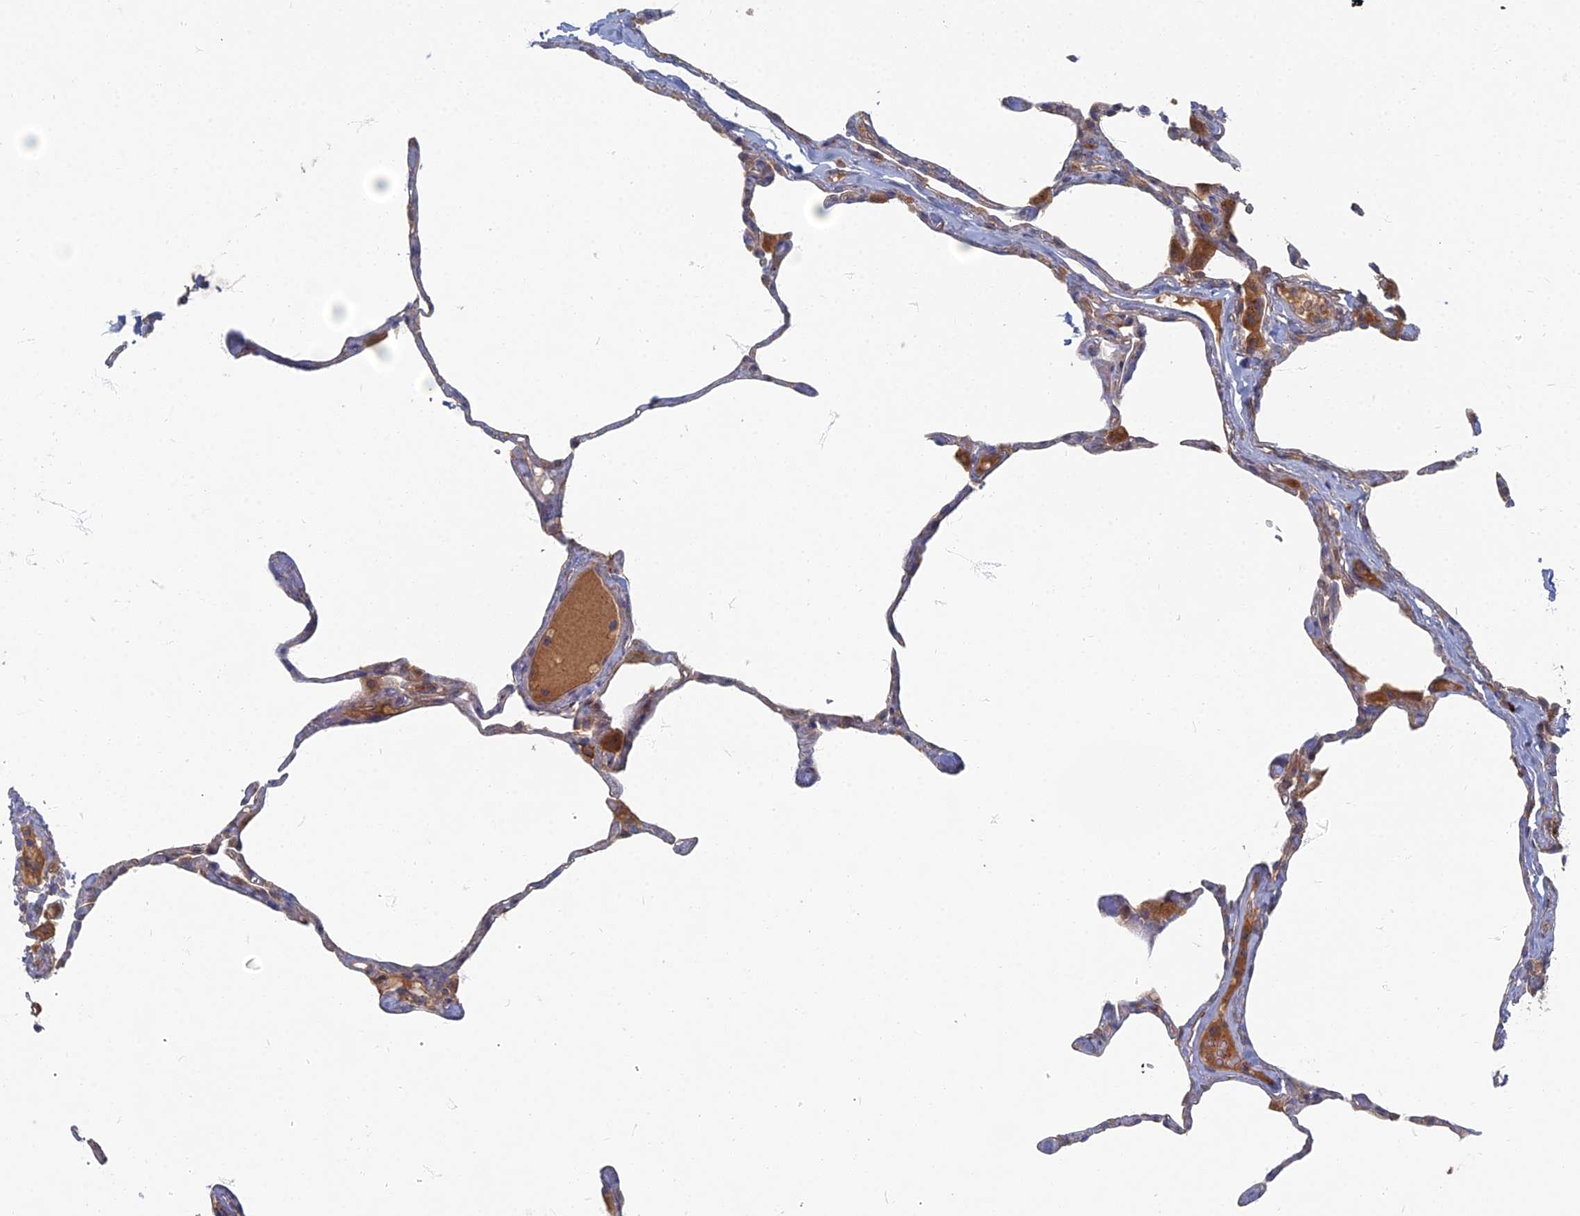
{"staining": {"intensity": "weak", "quantity": "25%-75%", "location": "cytoplasmic/membranous"}, "tissue": "lung", "cell_type": "Alveolar cells", "image_type": "normal", "snomed": [{"axis": "morphology", "description": "Normal tissue, NOS"}, {"axis": "topography", "description": "Lung"}], "caption": "Alveolar cells reveal low levels of weak cytoplasmic/membranous positivity in about 25%-75% of cells in unremarkable human lung.", "gene": "PPCDC", "patient": {"sex": "male", "age": 65}}